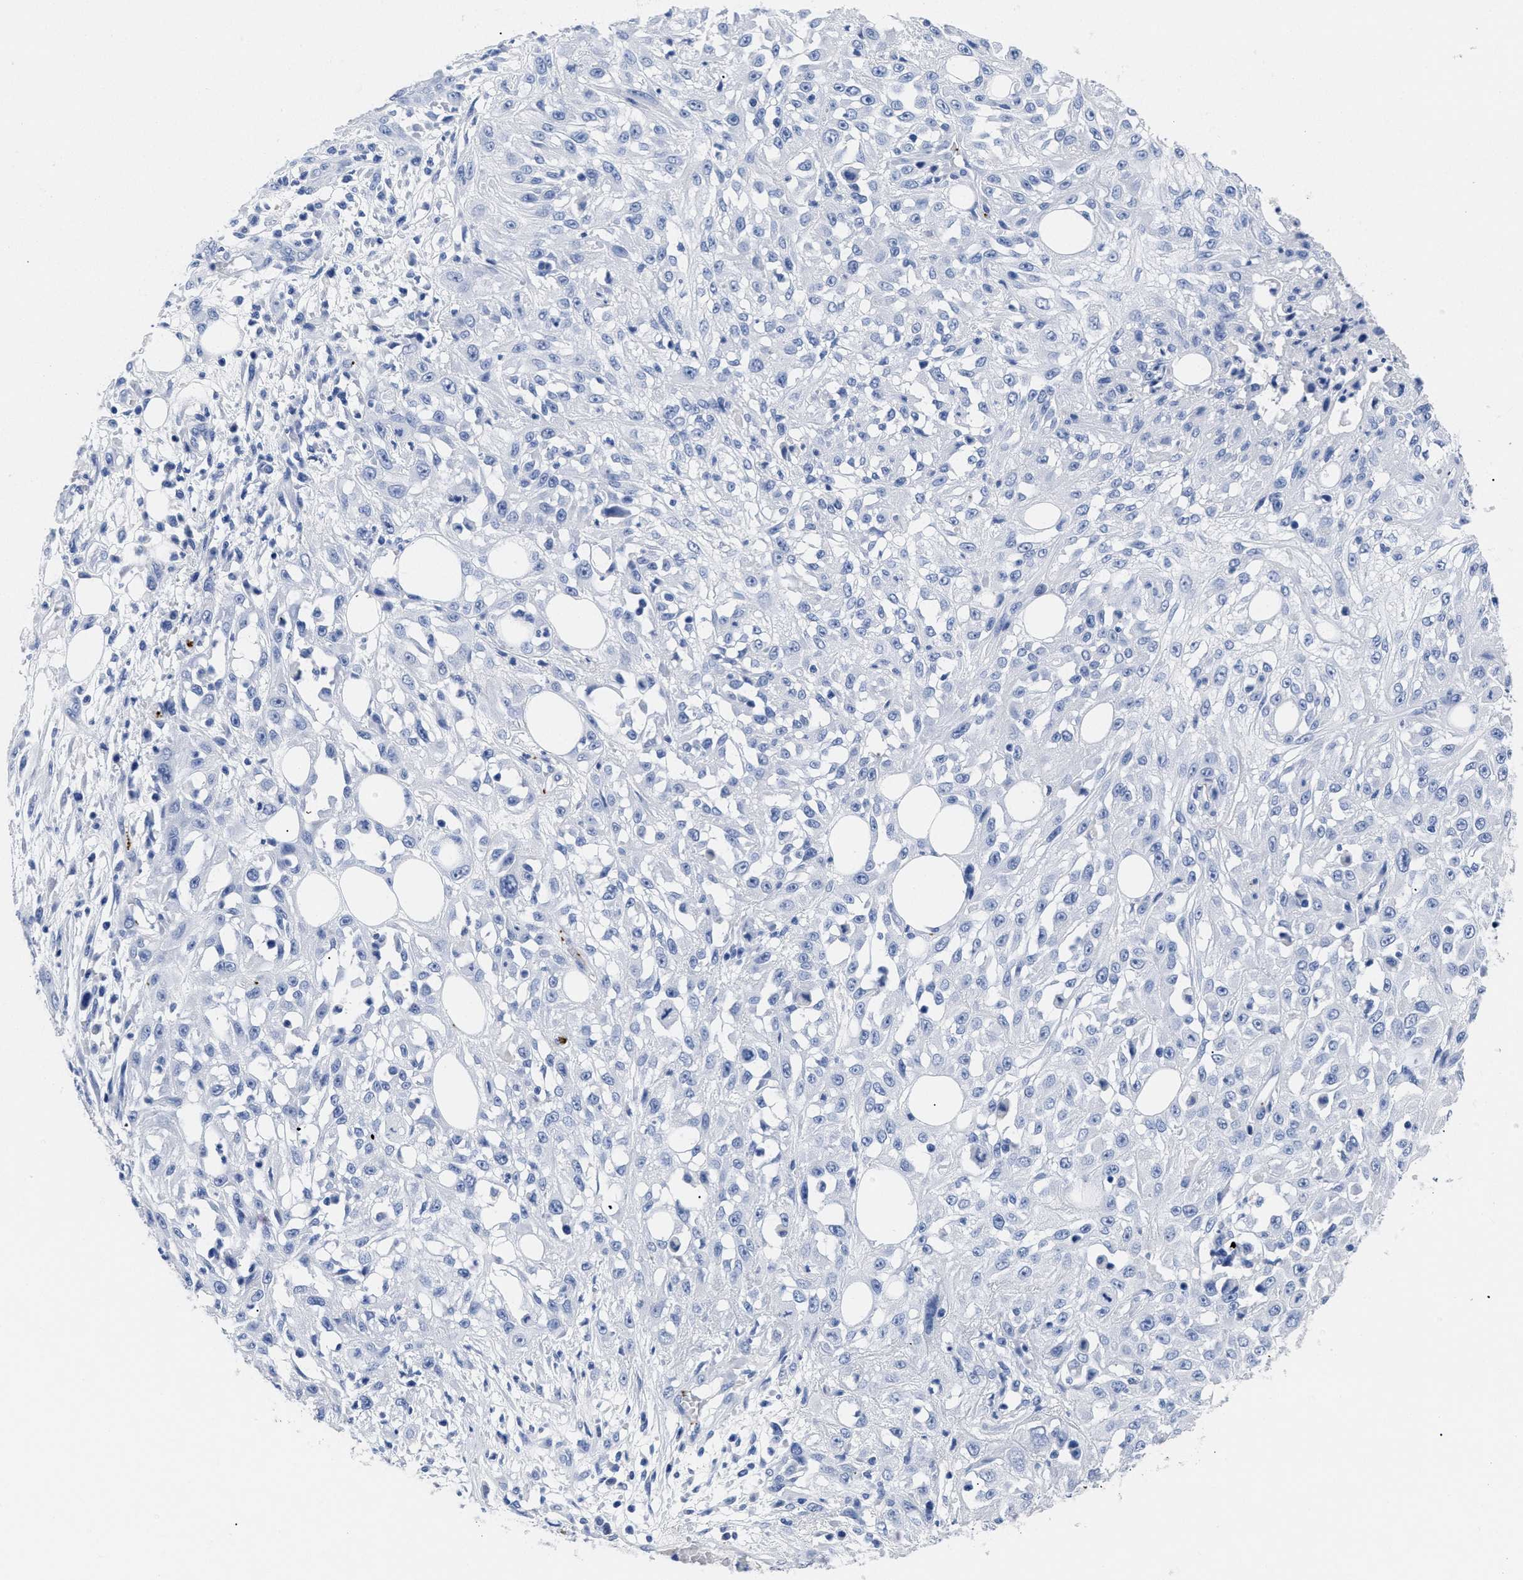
{"staining": {"intensity": "negative", "quantity": "none", "location": "none"}, "tissue": "skin cancer", "cell_type": "Tumor cells", "image_type": "cancer", "snomed": [{"axis": "morphology", "description": "Squamous cell carcinoma, NOS"}, {"axis": "morphology", "description": "Squamous cell carcinoma, metastatic, NOS"}, {"axis": "topography", "description": "Skin"}, {"axis": "topography", "description": "Lymph node"}], "caption": "This is an immunohistochemistry micrograph of skin squamous cell carcinoma. There is no positivity in tumor cells.", "gene": "TREML1", "patient": {"sex": "male", "age": 75}}